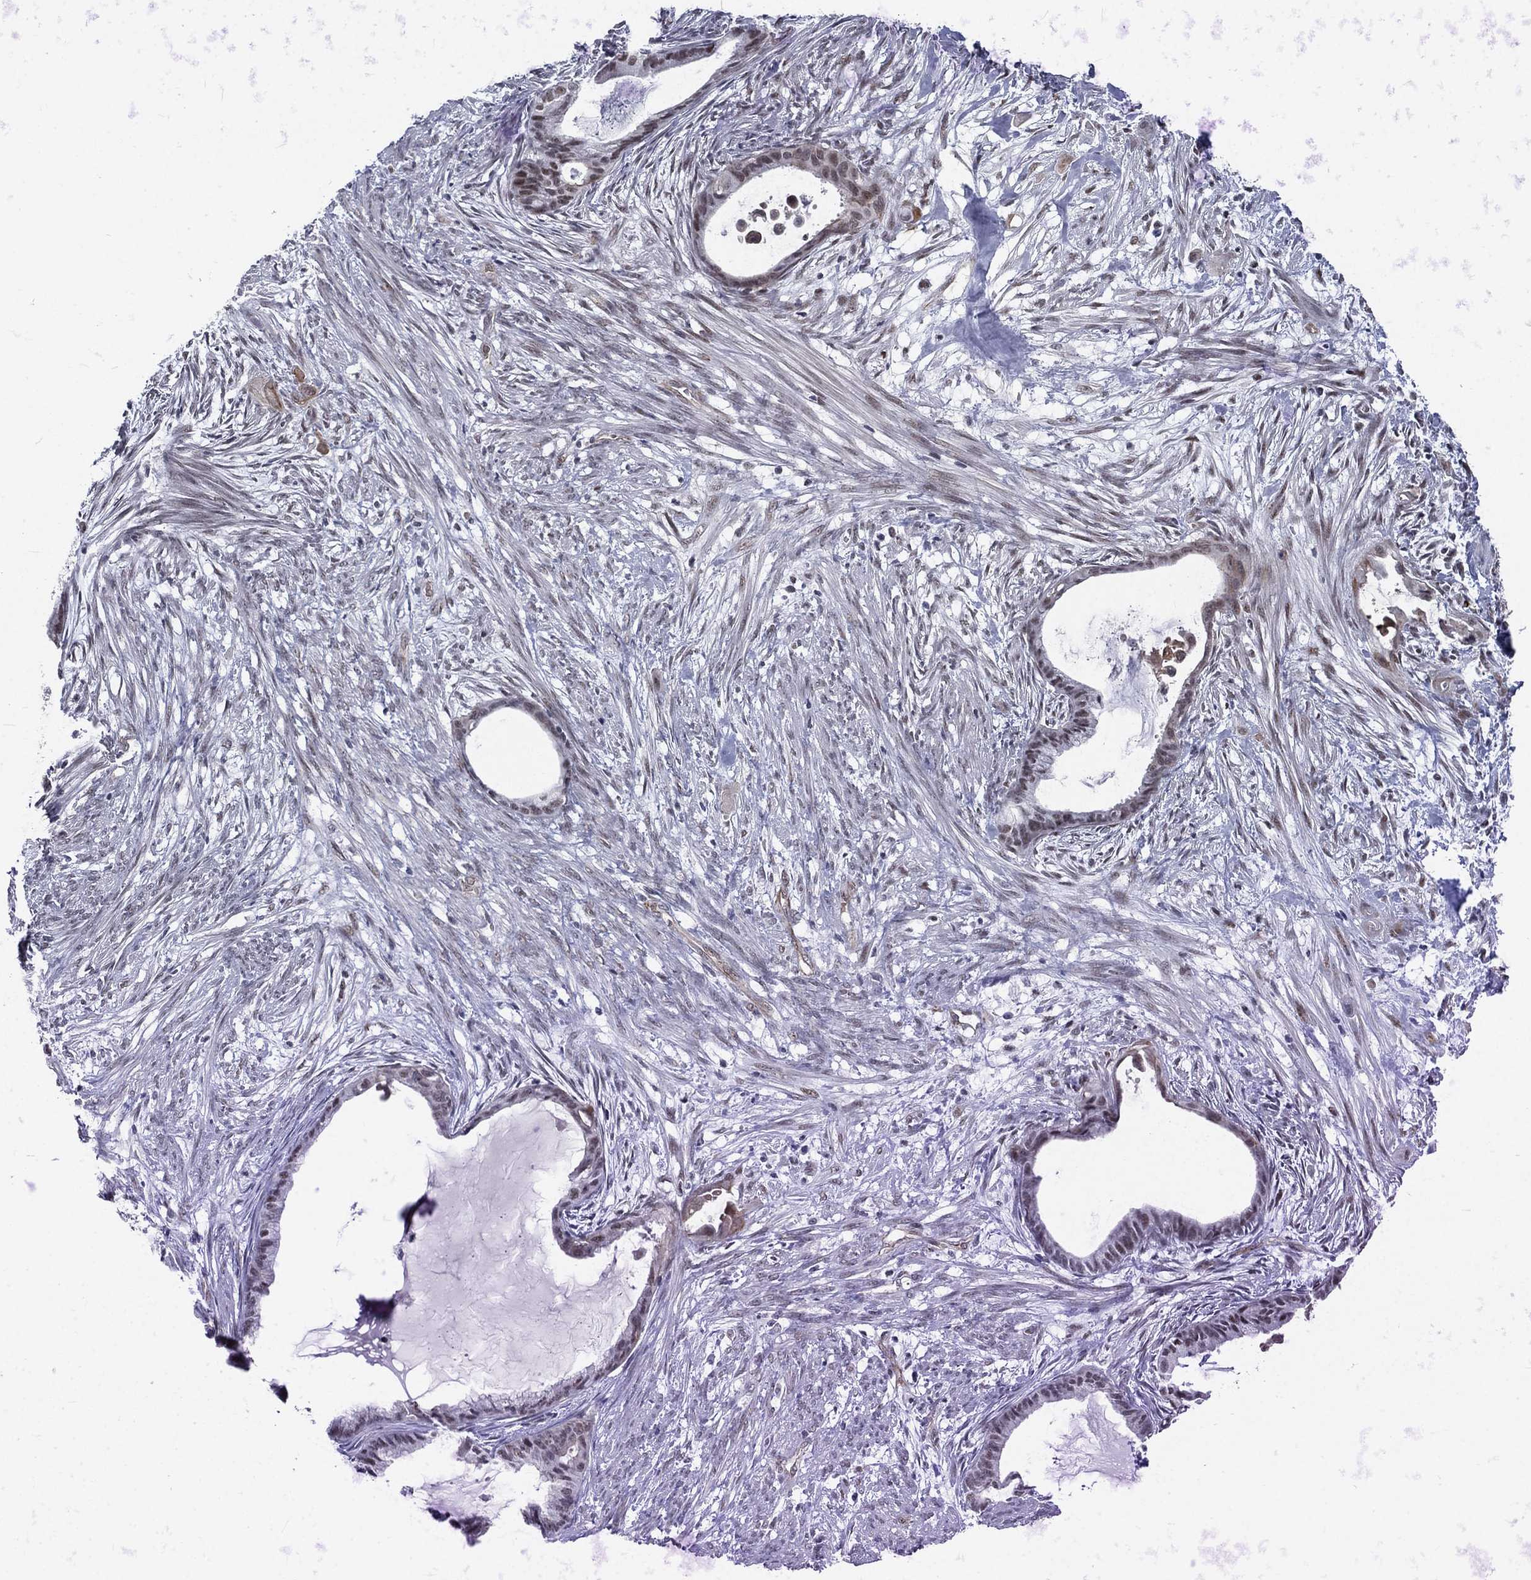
{"staining": {"intensity": "negative", "quantity": "none", "location": "none"}, "tissue": "endometrial cancer", "cell_type": "Tumor cells", "image_type": "cancer", "snomed": [{"axis": "morphology", "description": "Adenocarcinoma, NOS"}, {"axis": "topography", "description": "Endometrium"}], "caption": "This is an immunohistochemistry histopathology image of adenocarcinoma (endometrial). There is no expression in tumor cells.", "gene": "ZBED1", "patient": {"sex": "female", "age": 86}}